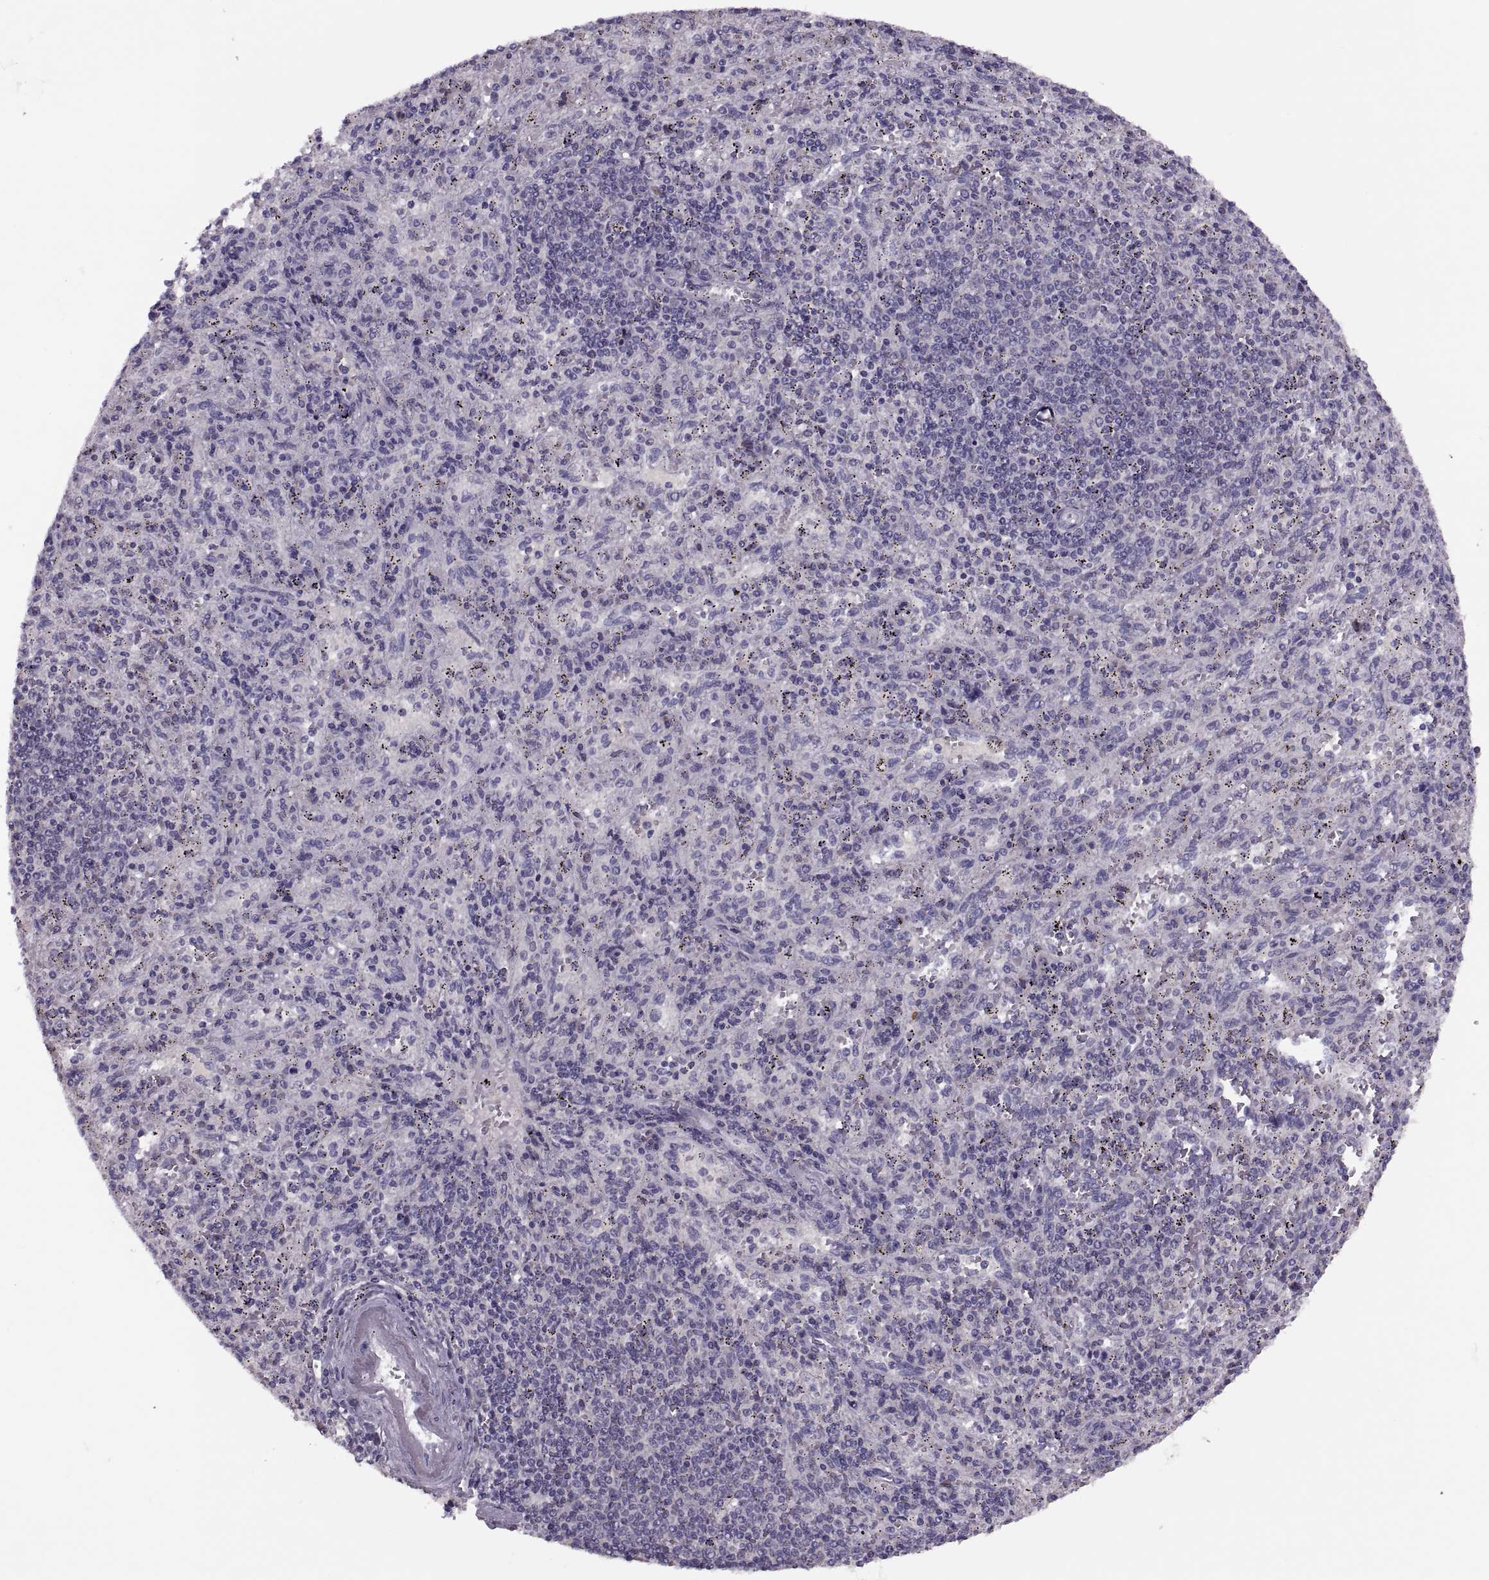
{"staining": {"intensity": "negative", "quantity": "none", "location": "none"}, "tissue": "spleen", "cell_type": "Cells in red pulp", "image_type": "normal", "snomed": [{"axis": "morphology", "description": "Normal tissue, NOS"}, {"axis": "topography", "description": "Spleen"}], "caption": "High power microscopy micrograph of an immunohistochemistry histopathology image of unremarkable spleen, revealing no significant staining in cells in red pulp. Brightfield microscopy of immunohistochemistry (IHC) stained with DAB (brown) and hematoxylin (blue), captured at high magnification.", "gene": "PRSS54", "patient": {"sex": "male", "age": 57}}